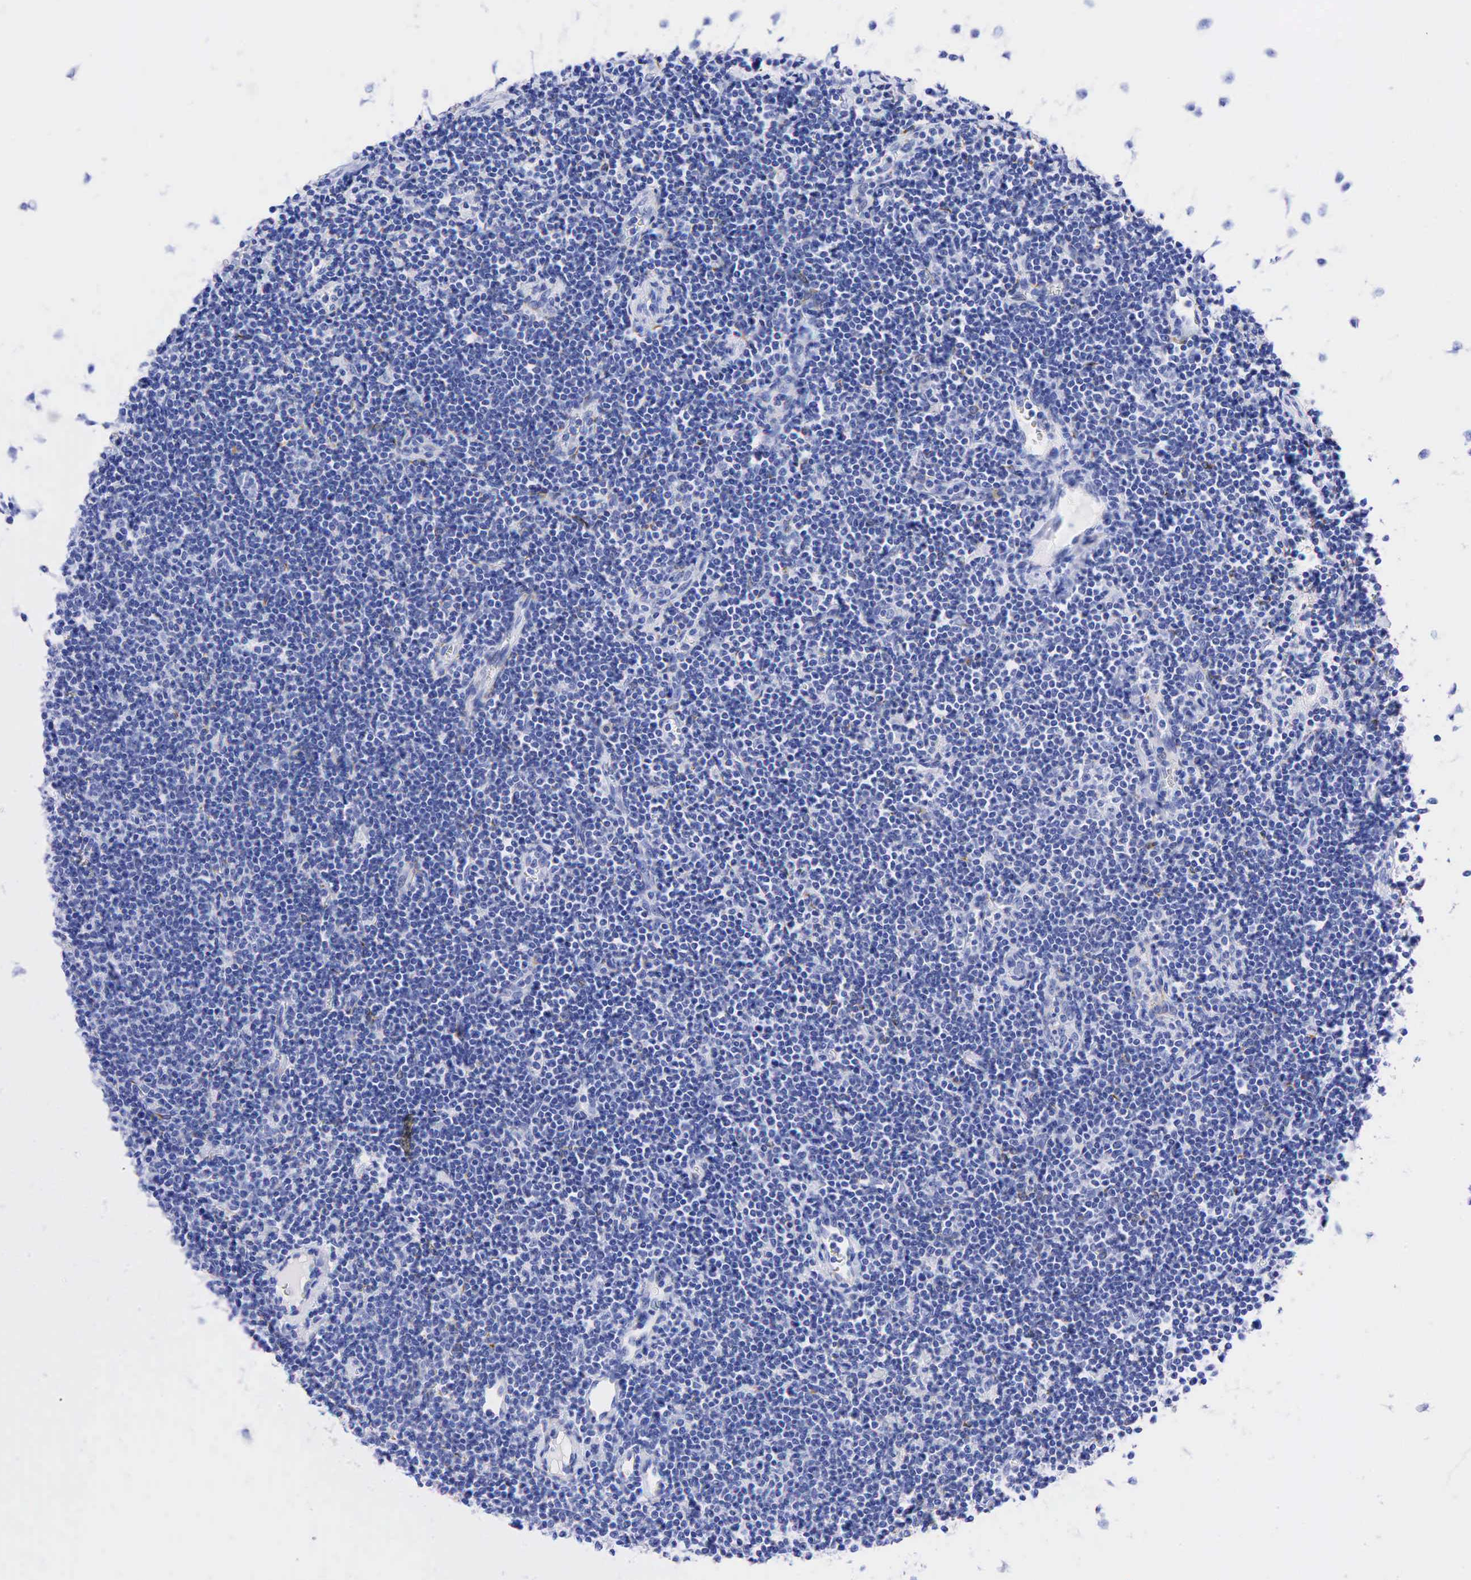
{"staining": {"intensity": "negative", "quantity": "none", "location": "none"}, "tissue": "lymphoma", "cell_type": "Tumor cells", "image_type": "cancer", "snomed": [{"axis": "morphology", "description": "Malignant lymphoma, non-Hodgkin's type, Low grade"}, {"axis": "topography", "description": "Lymph node"}], "caption": "An image of human lymphoma is negative for staining in tumor cells. The staining is performed using DAB brown chromogen with nuclei counter-stained in using hematoxylin.", "gene": "KRT18", "patient": {"sex": "male", "age": 65}}